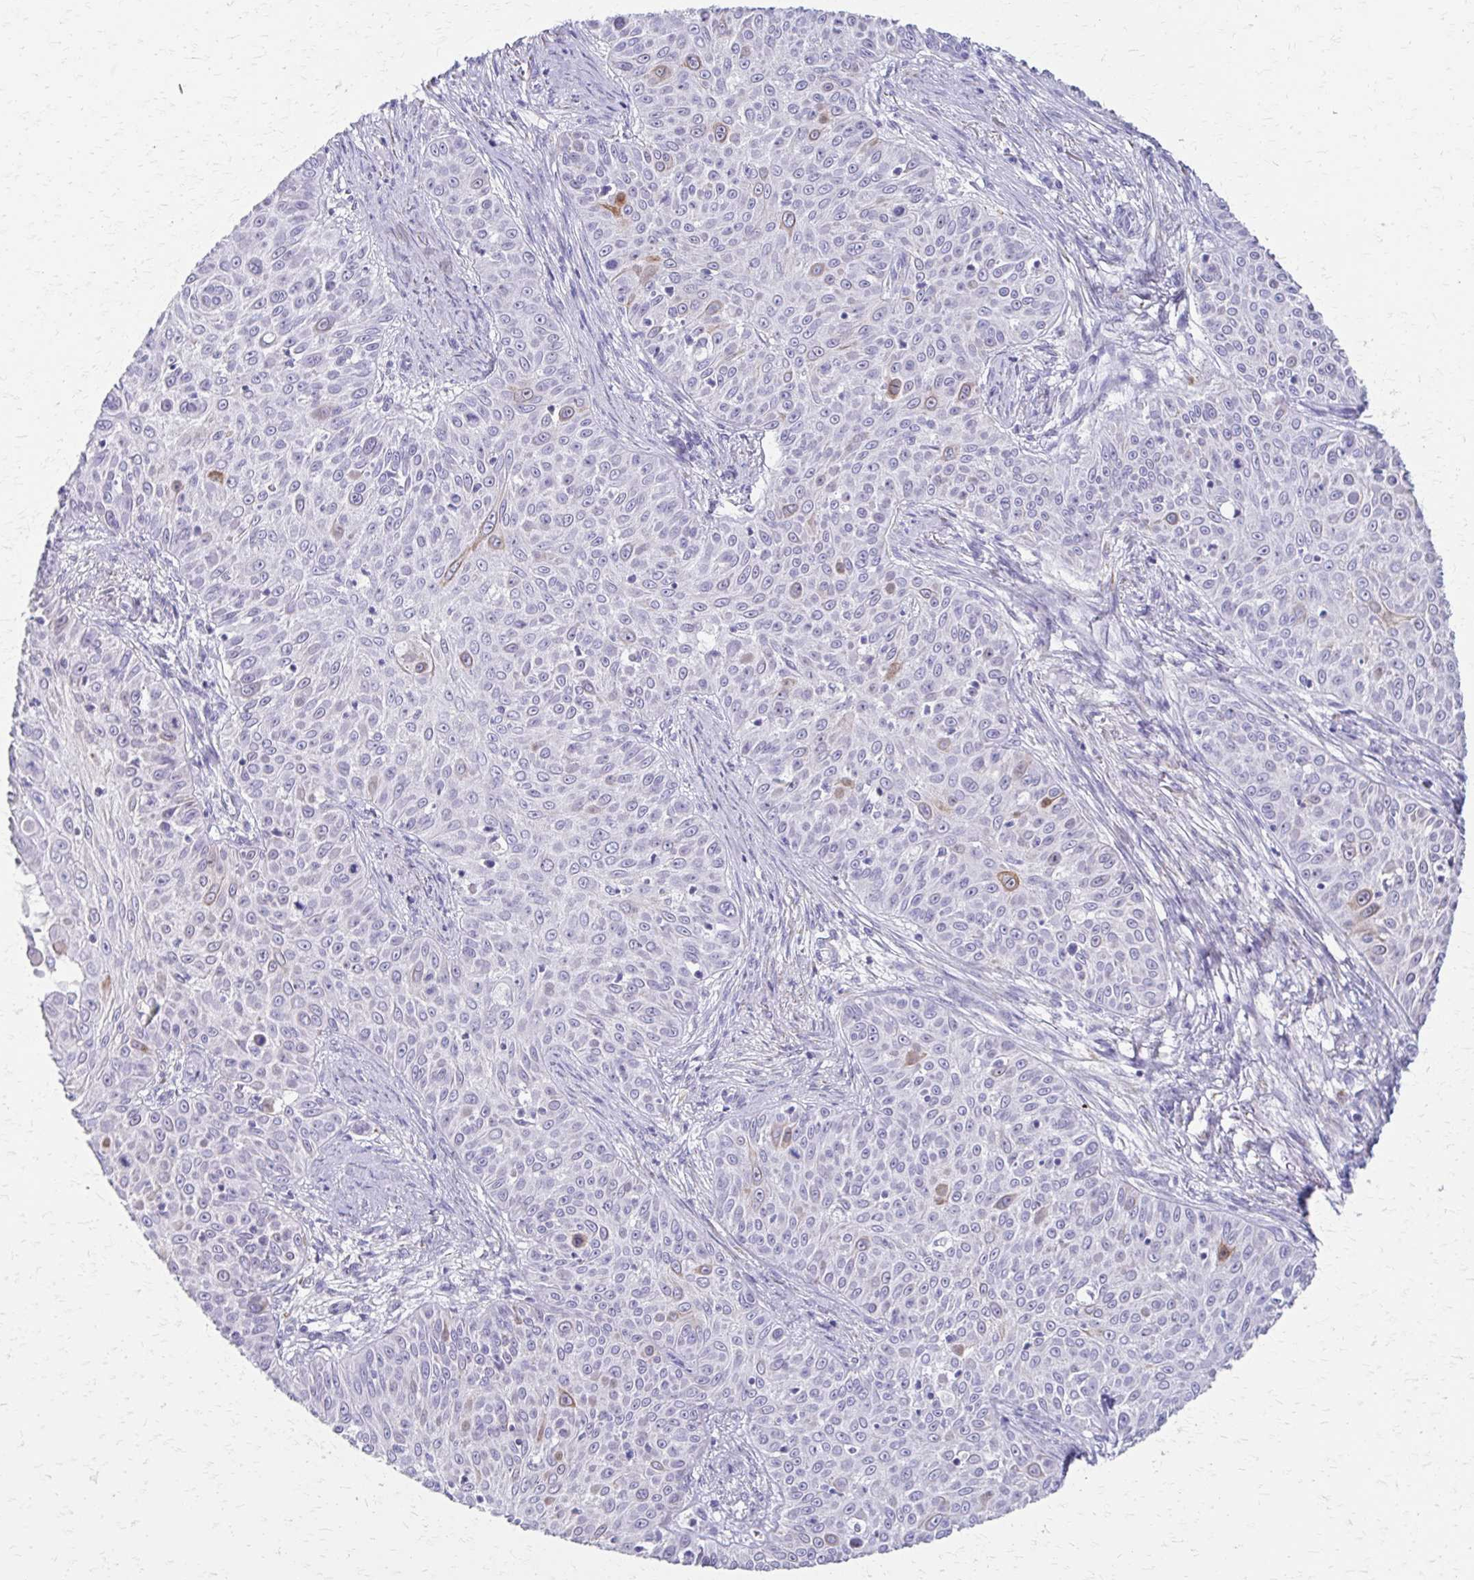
{"staining": {"intensity": "moderate", "quantity": "<25%", "location": "cytoplasmic/membranous"}, "tissue": "skin cancer", "cell_type": "Tumor cells", "image_type": "cancer", "snomed": [{"axis": "morphology", "description": "Squamous cell carcinoma, NOS"}, {"axis": "topography", "description": "Skin"}], "caption": "Immunohistochemistry of skin cancer reveals low levels of moderate cytoplasmic/membranous staining in about <25% of tumor cells.", "gene": "ZSCAN5B", "patient": {"sex": "male", "age": 82}}